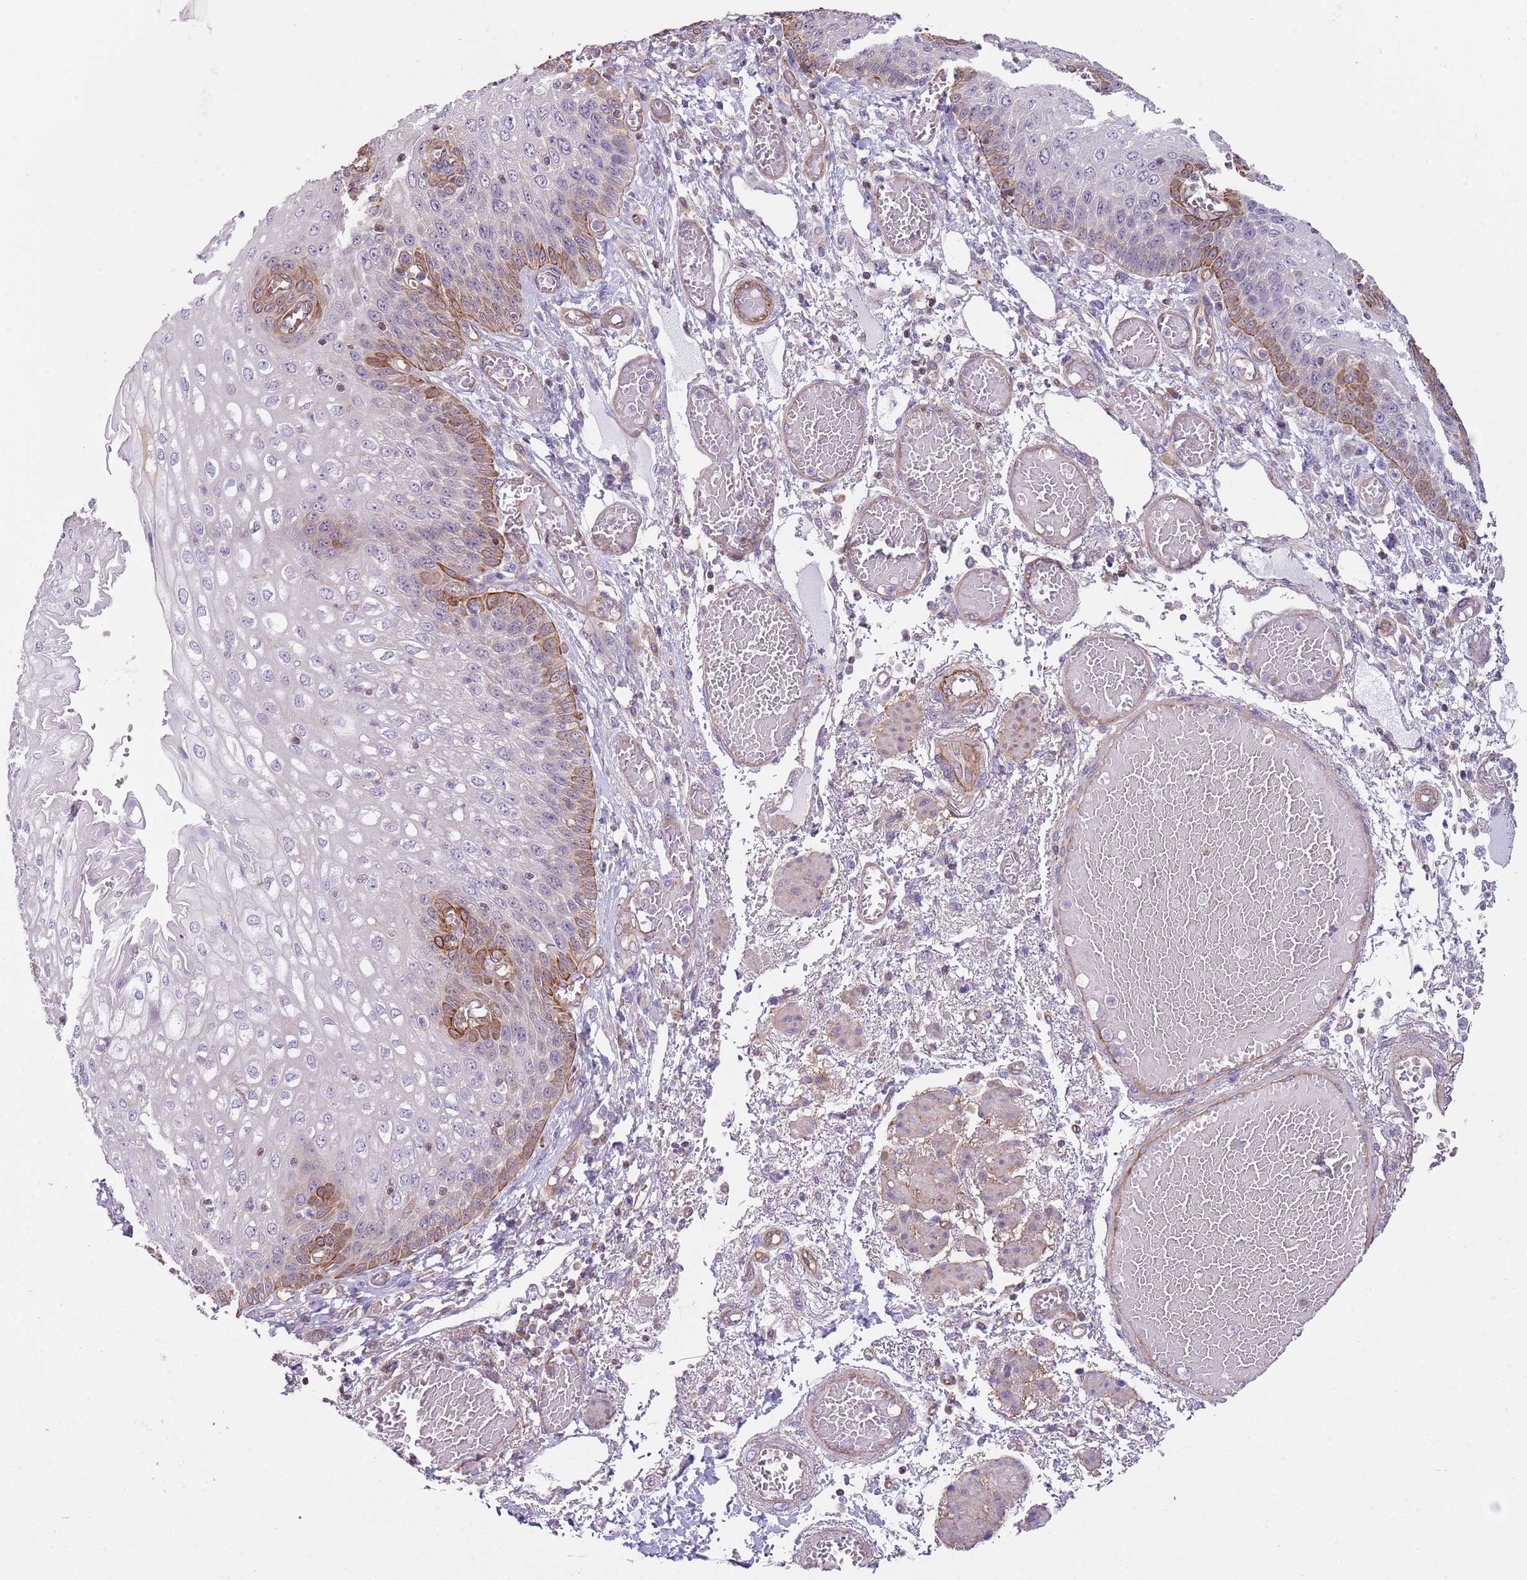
{"staining": {"intensity": "moderate", "quantity": "25%-75%", "location": "cytoplasmic/membranous"}, "tissue": "esophagus", "cell_type": "Squamous epithelial cells", "image_type": "normal", "snomed": [{"axis": "morphology", "description": "Normal tissue, NOS"}, {"axis": "topography", "description": "Esophagus"}], "caption": "Protein staining demonstrates moderate cytoplasmic/membranous expression in about 25%-75% of squamous epithelial cells in benign esophagus. (Stains: DAB (3,3'-diaminobenzidine) in brown, nuclei in blue, Microscopy: brightfield microscopy at high magnification).", "gene": "GNAI1", "patient": {"sex": "male", "age": 81}}